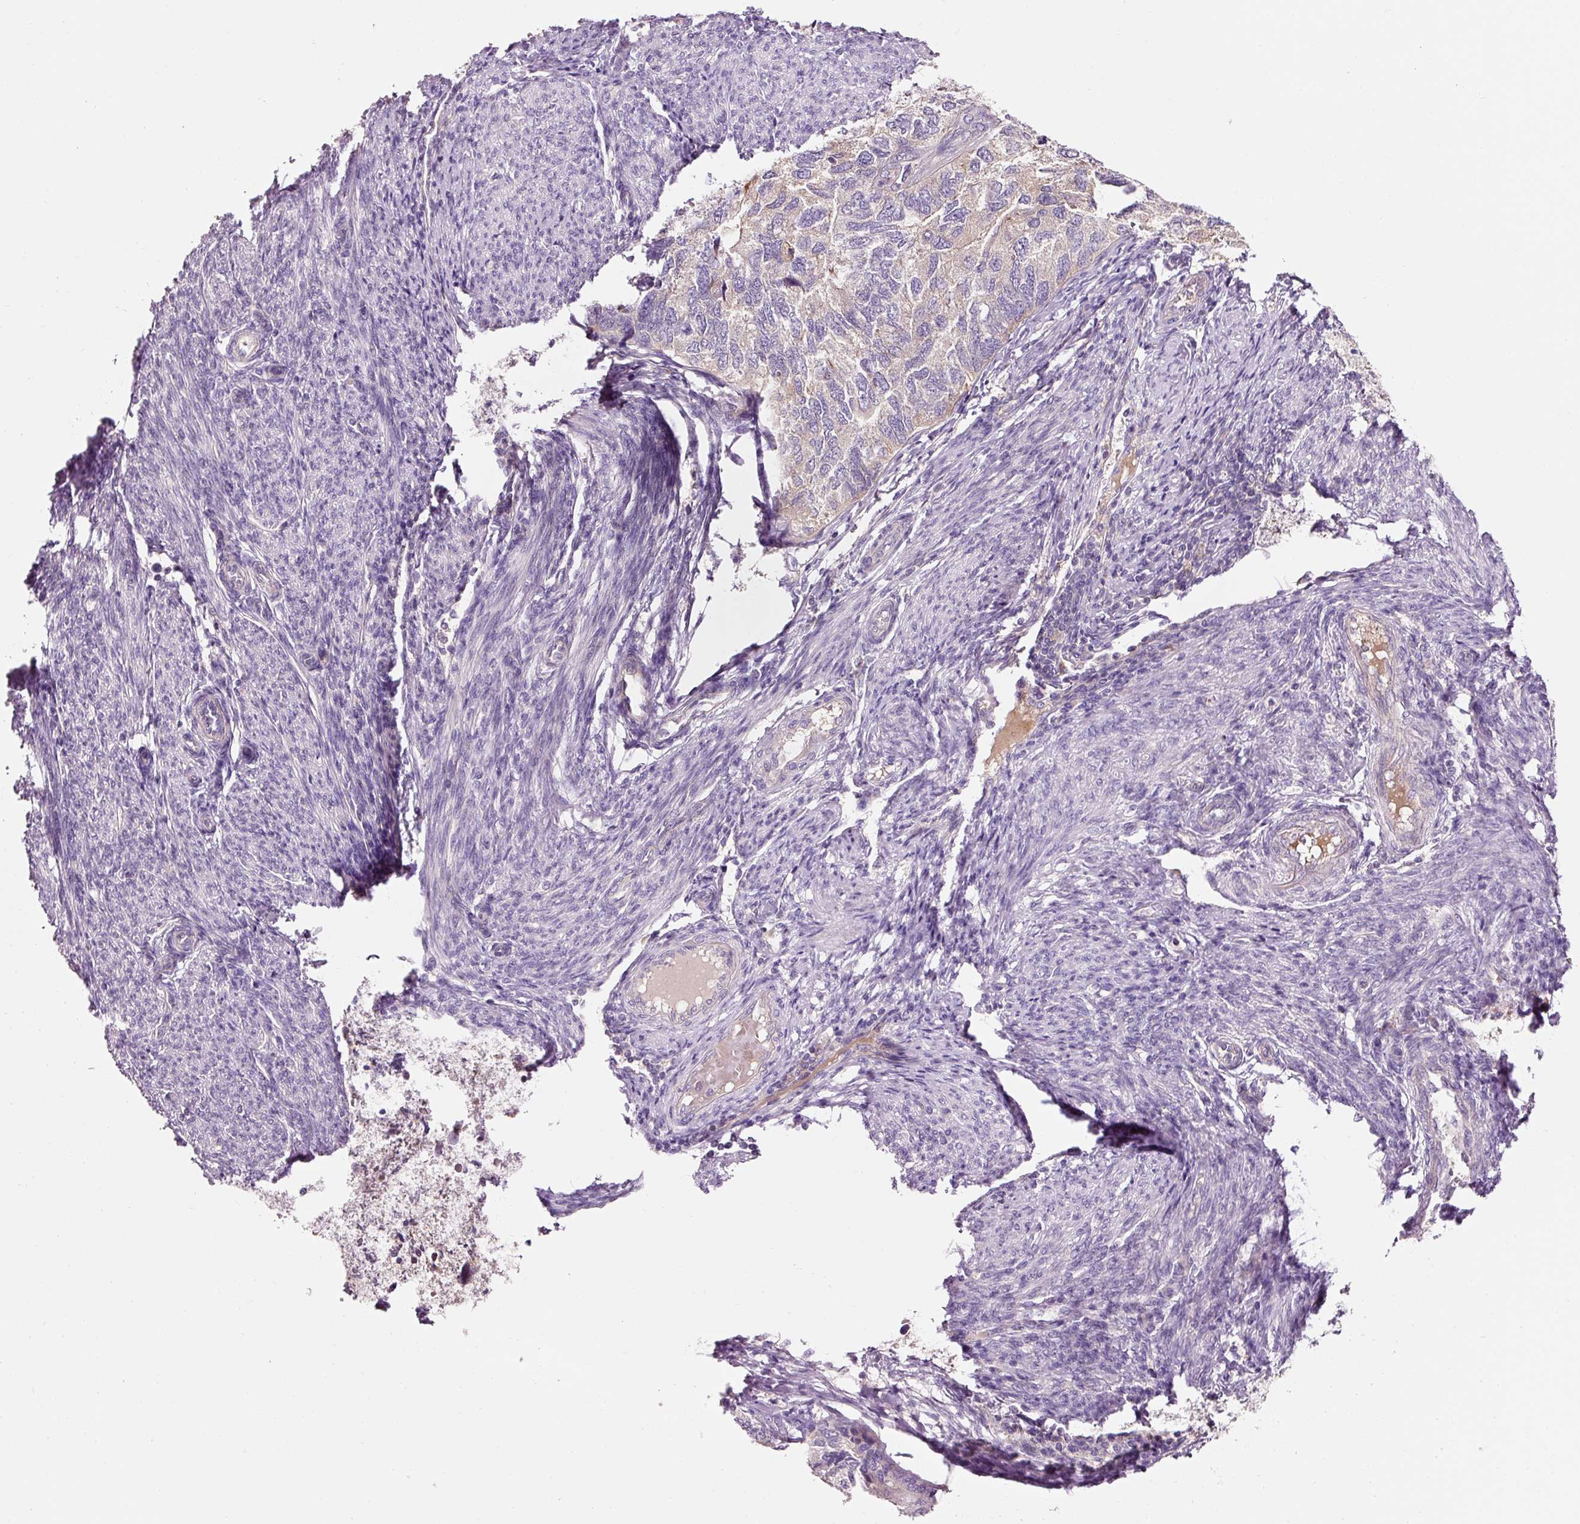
{"staining": {"intensity": "negative", "quantity": "none", "location": "none"}, "tissue": "endometrial cancer", "cell_type": "Tumor cells", "image_type": "cancer", "snomed": [{"axis": "morphology", "description": "Carcinoma, NOS"}, {"axis": "topography", "description": "Uterus"}], "caption": "Tumor cells are negative for protein expression in human carcinoma (endometrial).", "gene": "NAPA", "patient": {"sex": "female", "age": 76}}